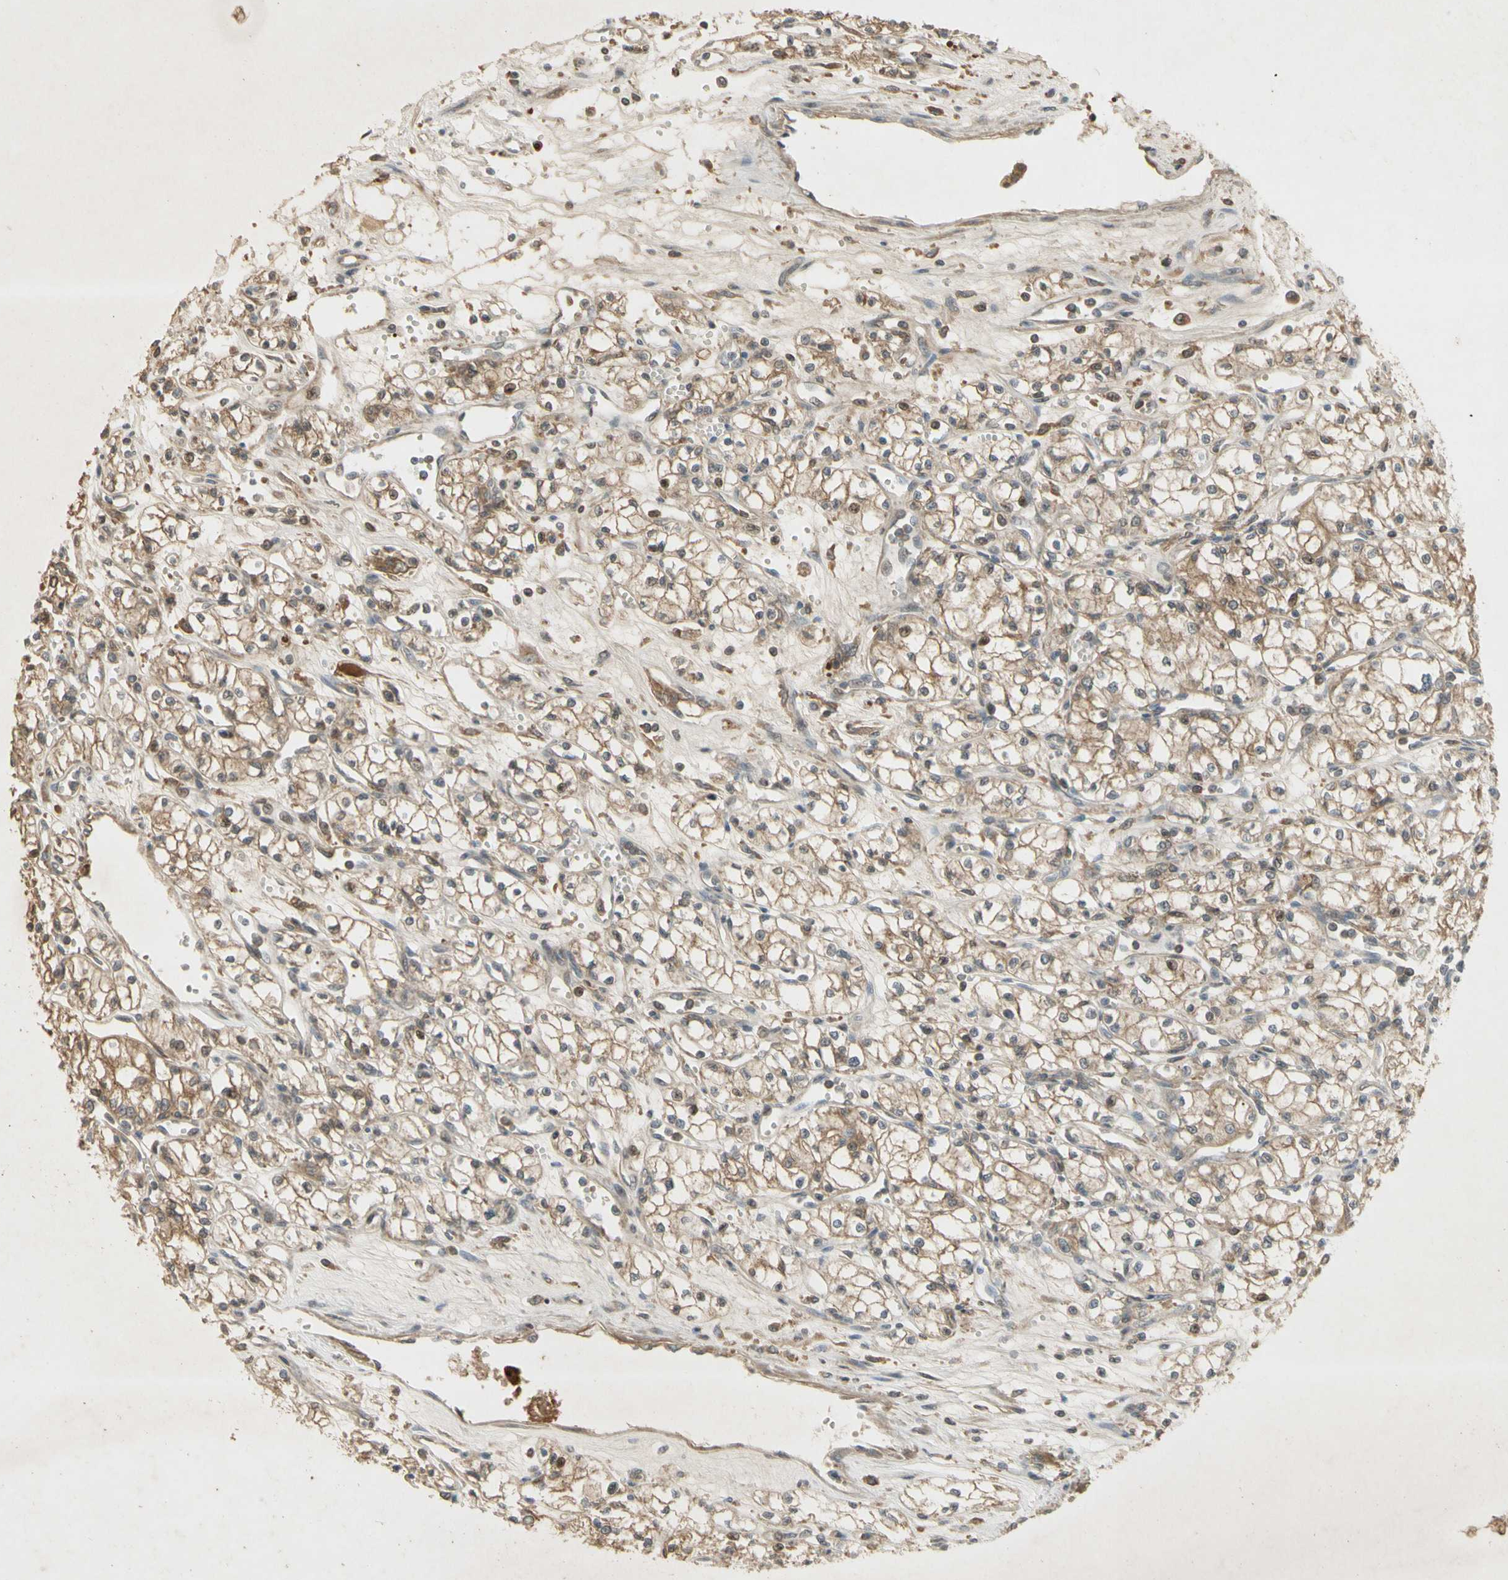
{"staining": {"intensity": "weak", "quantity": "<25%", "location": "cytoplasmic/membranous"}, "tissue": "renal cancer", "cell_type": "Tumor cells", "image_type": "cancer", "snomed": [{"axis": "morphology", "description": "Normal tissue, NOS"}, {"axis": "morphology", "description": "Adenocarcinoma, NOS"}, {"axis": "topography", "description": "Kidney"}], "caption": "Immunohistochemistry (IHC) histopathology image of human renal adenocarcinoma stained for a protein (brown), which demonstrates no positivity in tumor cells.", "gene": "NRG4", "patient": {"sex": "male", "age": 59}}